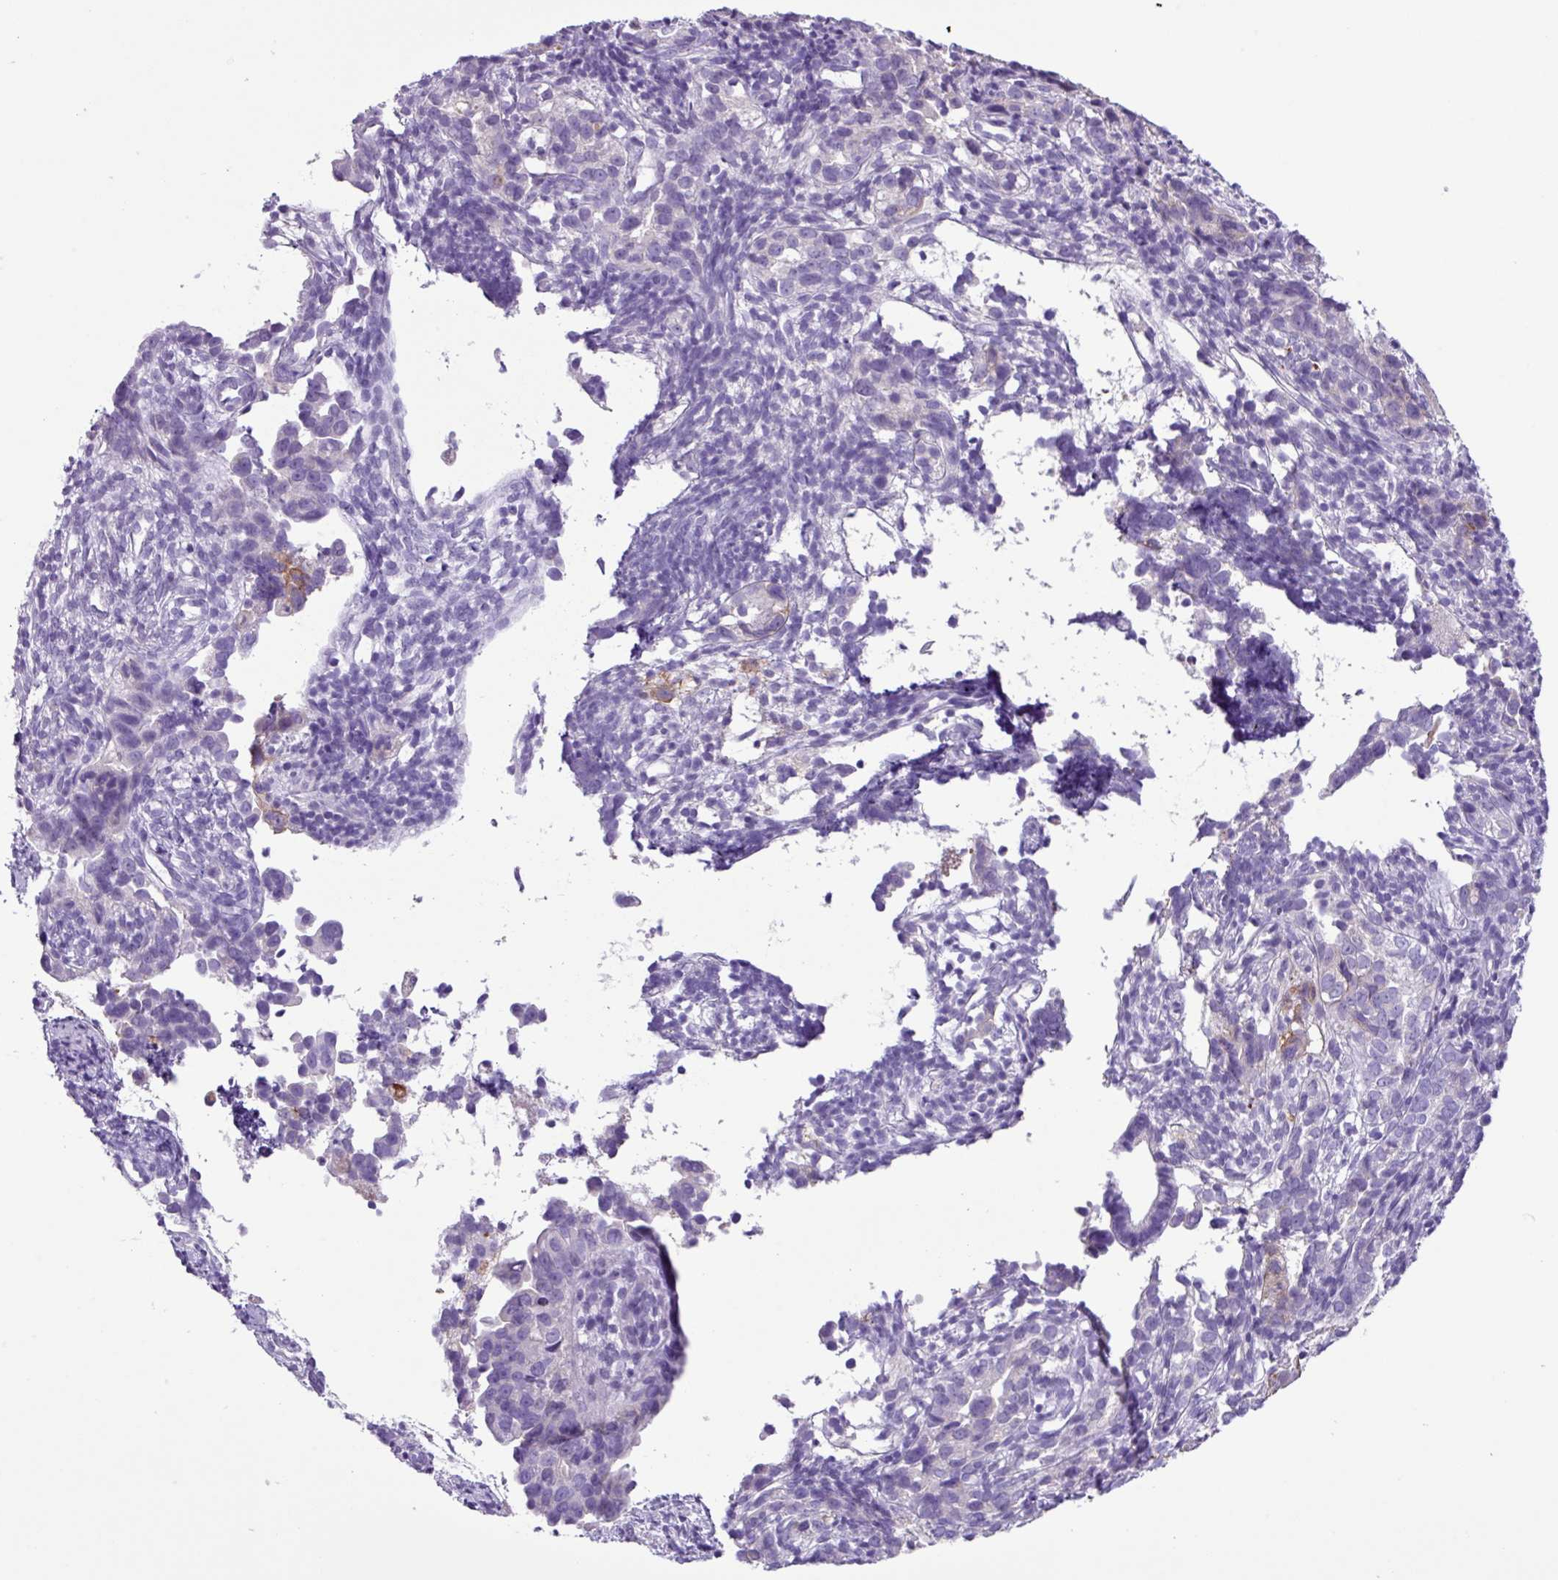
{"staining": {"intensity": "negative", "quantity": "none", "location": "none"}, "tissue": "endometrial cancer", "cell_type": "Tumor cells", "image_type": "cancer", "snomed": [{"axis": "morphology", "description": "Adenocarcinoma, NOS"}, {"axis": "topography", "description": "Endometrium"}], "caption": "Immunohistochemical staining of endometrial cancer (adenocarcinoma) demonstrates no significant positivity in tumor cells.", "gene": "CYSTM1", "patient": {"sex": "female", "age": 57}}